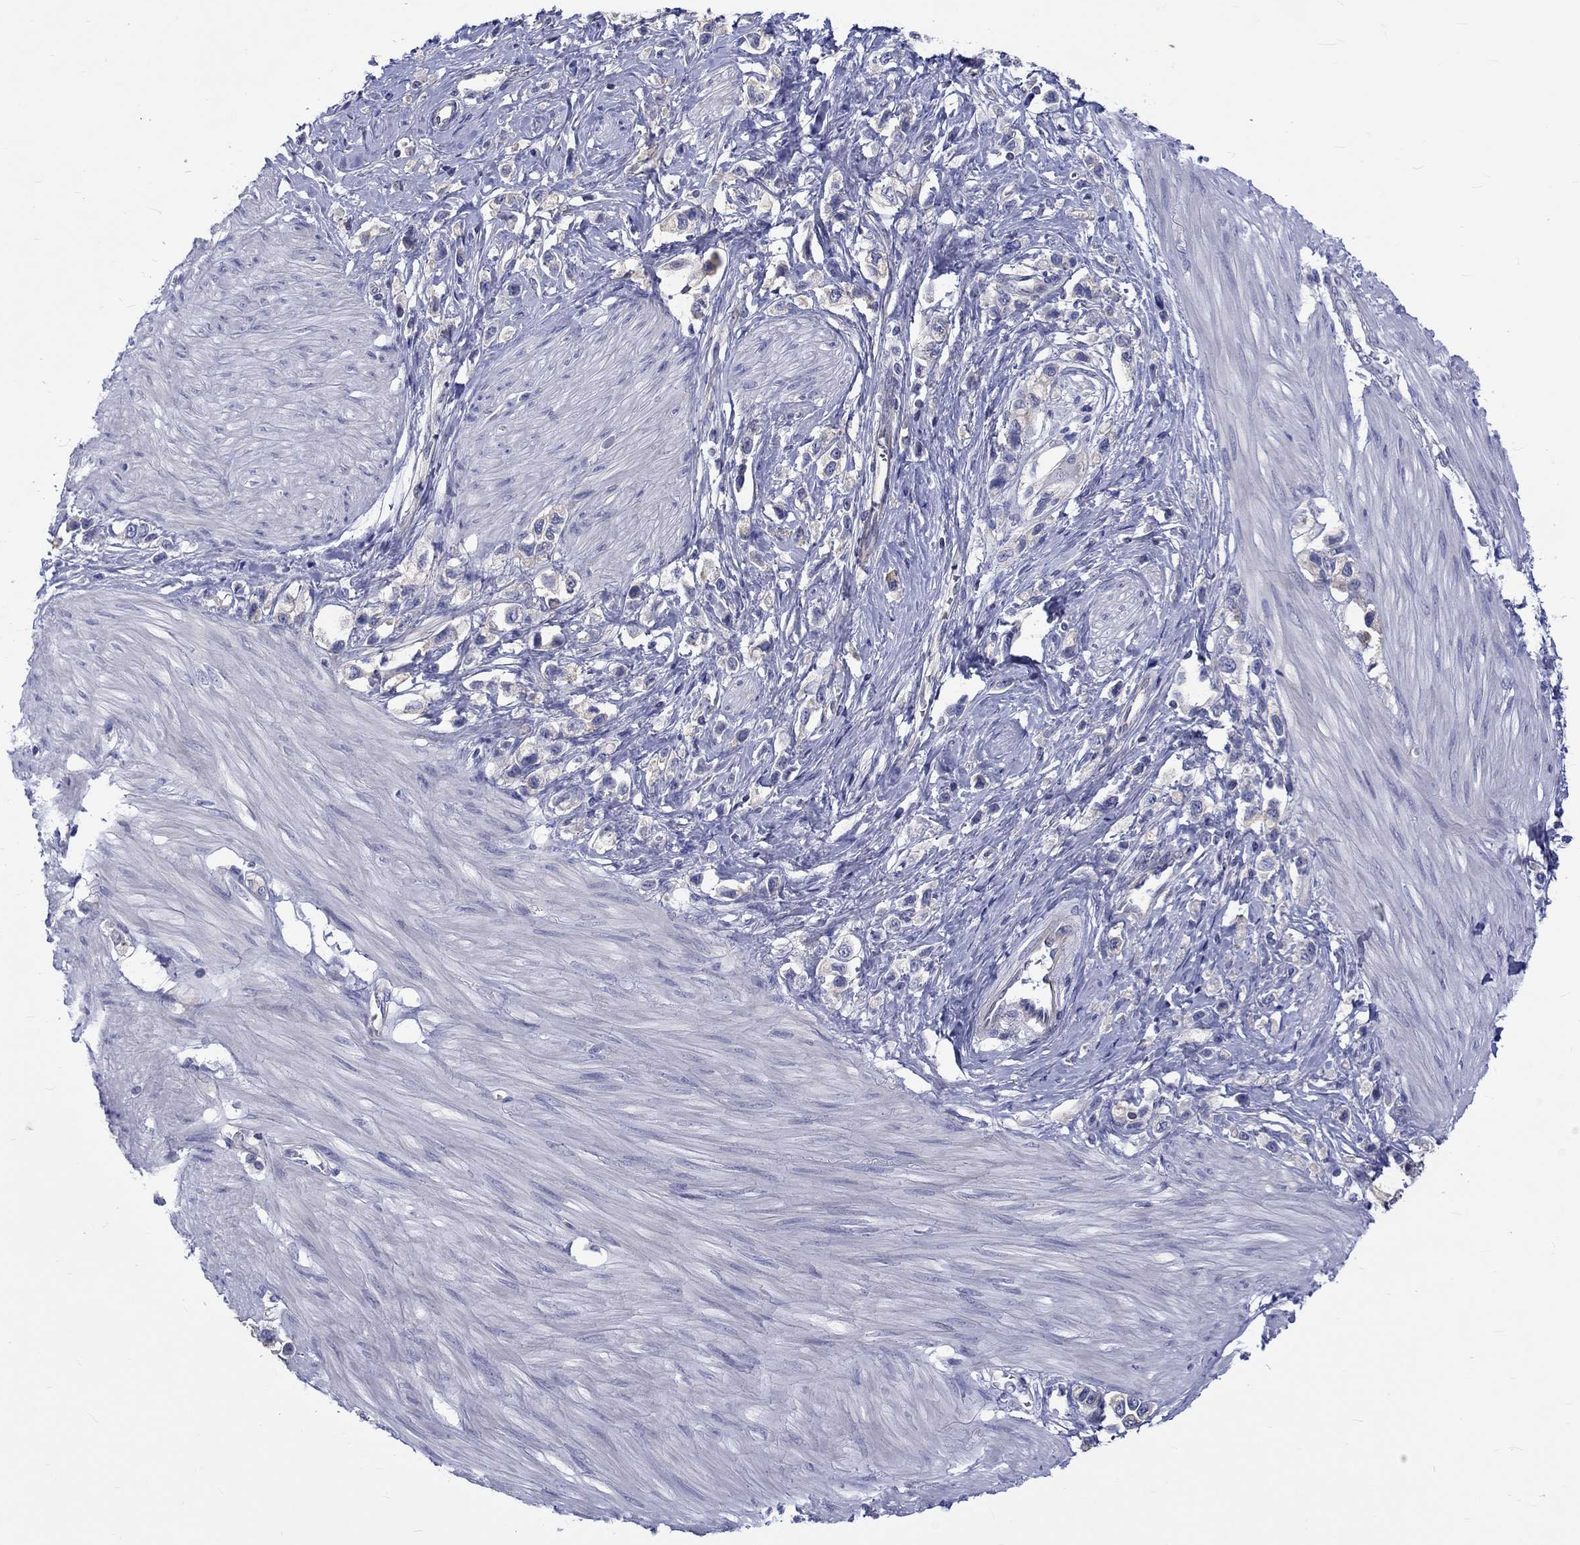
{"staining": {"intensity": "negative", "quantity": "none", "location": "none"}, "tissue": "stomach cancer", "cell_type": "Tumor cells", "image_type": "cancer", "snomed": [{"axis": "morphology", "description": "Normal tissue, NOS"}, {"axis": "morphology", "description": "Adenocarcinoma, NOS"}, {"axis": "morphology", "description": "Adenocarcinoma, High grade"}, {"axis": "topography", "description": "Stomach, upper"}, {"axis": "topography", "description": "Stomach"}], "caption": "This is a histopathology image of immunohistochemistry (IHC) staining of adenocarcinoma (stomach), which shows no expression in tumor cells.", "gene": "SH2D7", "patient": {"sex": "female", "age": 65}}